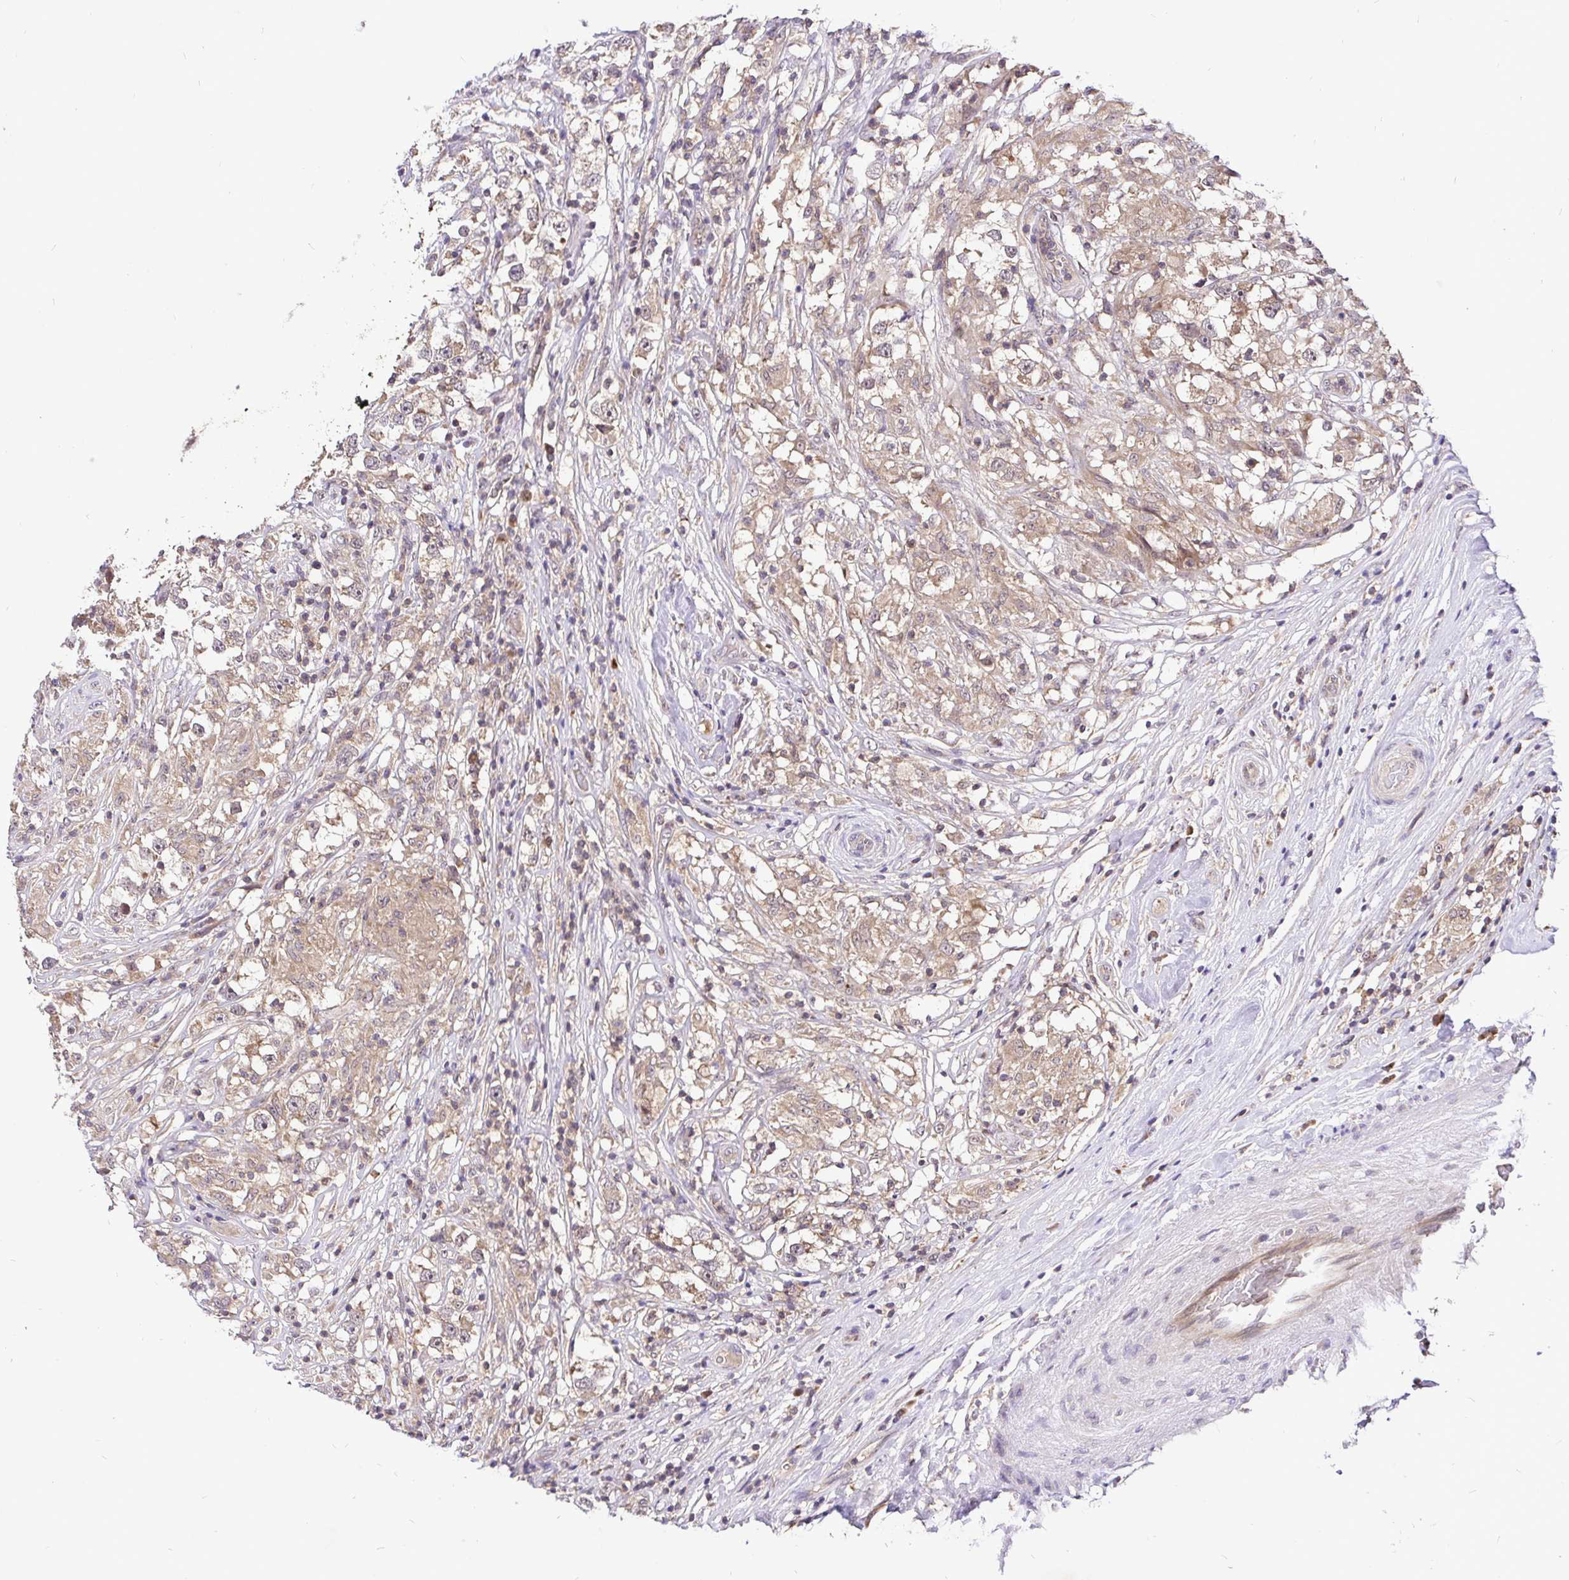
{"staining": {"intensity": "weak", "quantity": ">75%", "location": "cytoplasmic/membranous,nuclear"}, "tissue": "testis cancer", "cell_type": "Tumor cells", "image_type": "cancer", "snomed": [{"axis": "morphology", "description": "Seminoma, NOS"}, {"axis": "topography", "description": "Testis"}], "caption": "IHC of testis cancer (seminoma) shows low levels of weak cytoplasmic/membranous and nuclear staining in approximately >75% of tumor cells.", "gene": "UBE2M", "patient": {"sex": "male", "age": 46}}